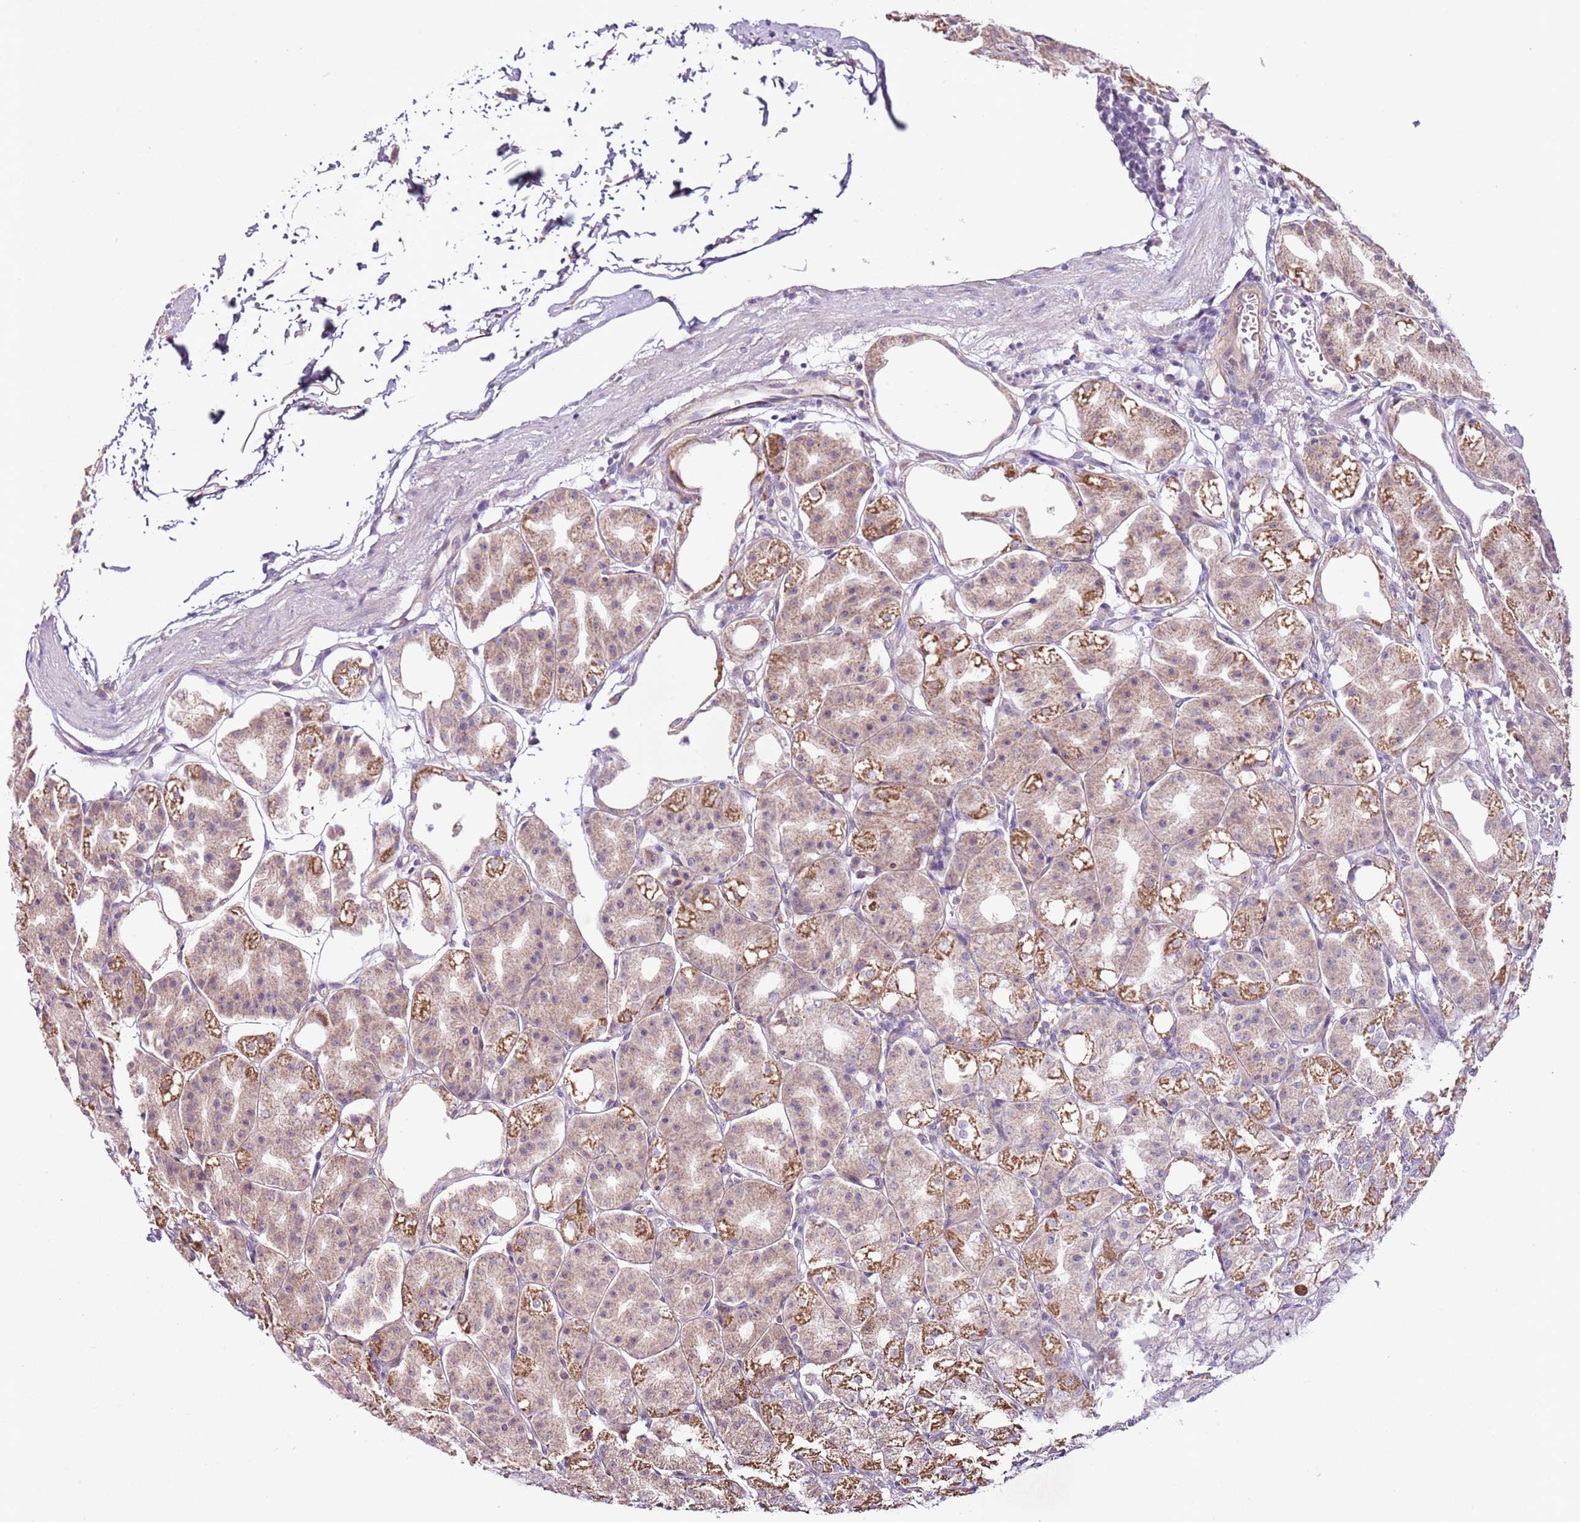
{"staining": {"intensity": "moderate", "quantity": "25%-75%", "location": "cytoplasmic/membranous"}, "tissue": "stomach", "cell_type": "Glandular cells", "image_type": "normal", "snomed": [{"axis": "morphology", "description": "Normal tissue, NOS"}, {"axis": "topography", "description": "Stomach, lower"}], "caption": "Stomach was stained to show a protein in brown. There is medium levels of moderate cytoplasmic/membranous expression in approximately 25%-75% of glandular cells. The protein of interest is shown in brown color, while the nuclei are stained blue.", "gene": "CMKLR1", "patient": {"sex": "male", "age": 71}}